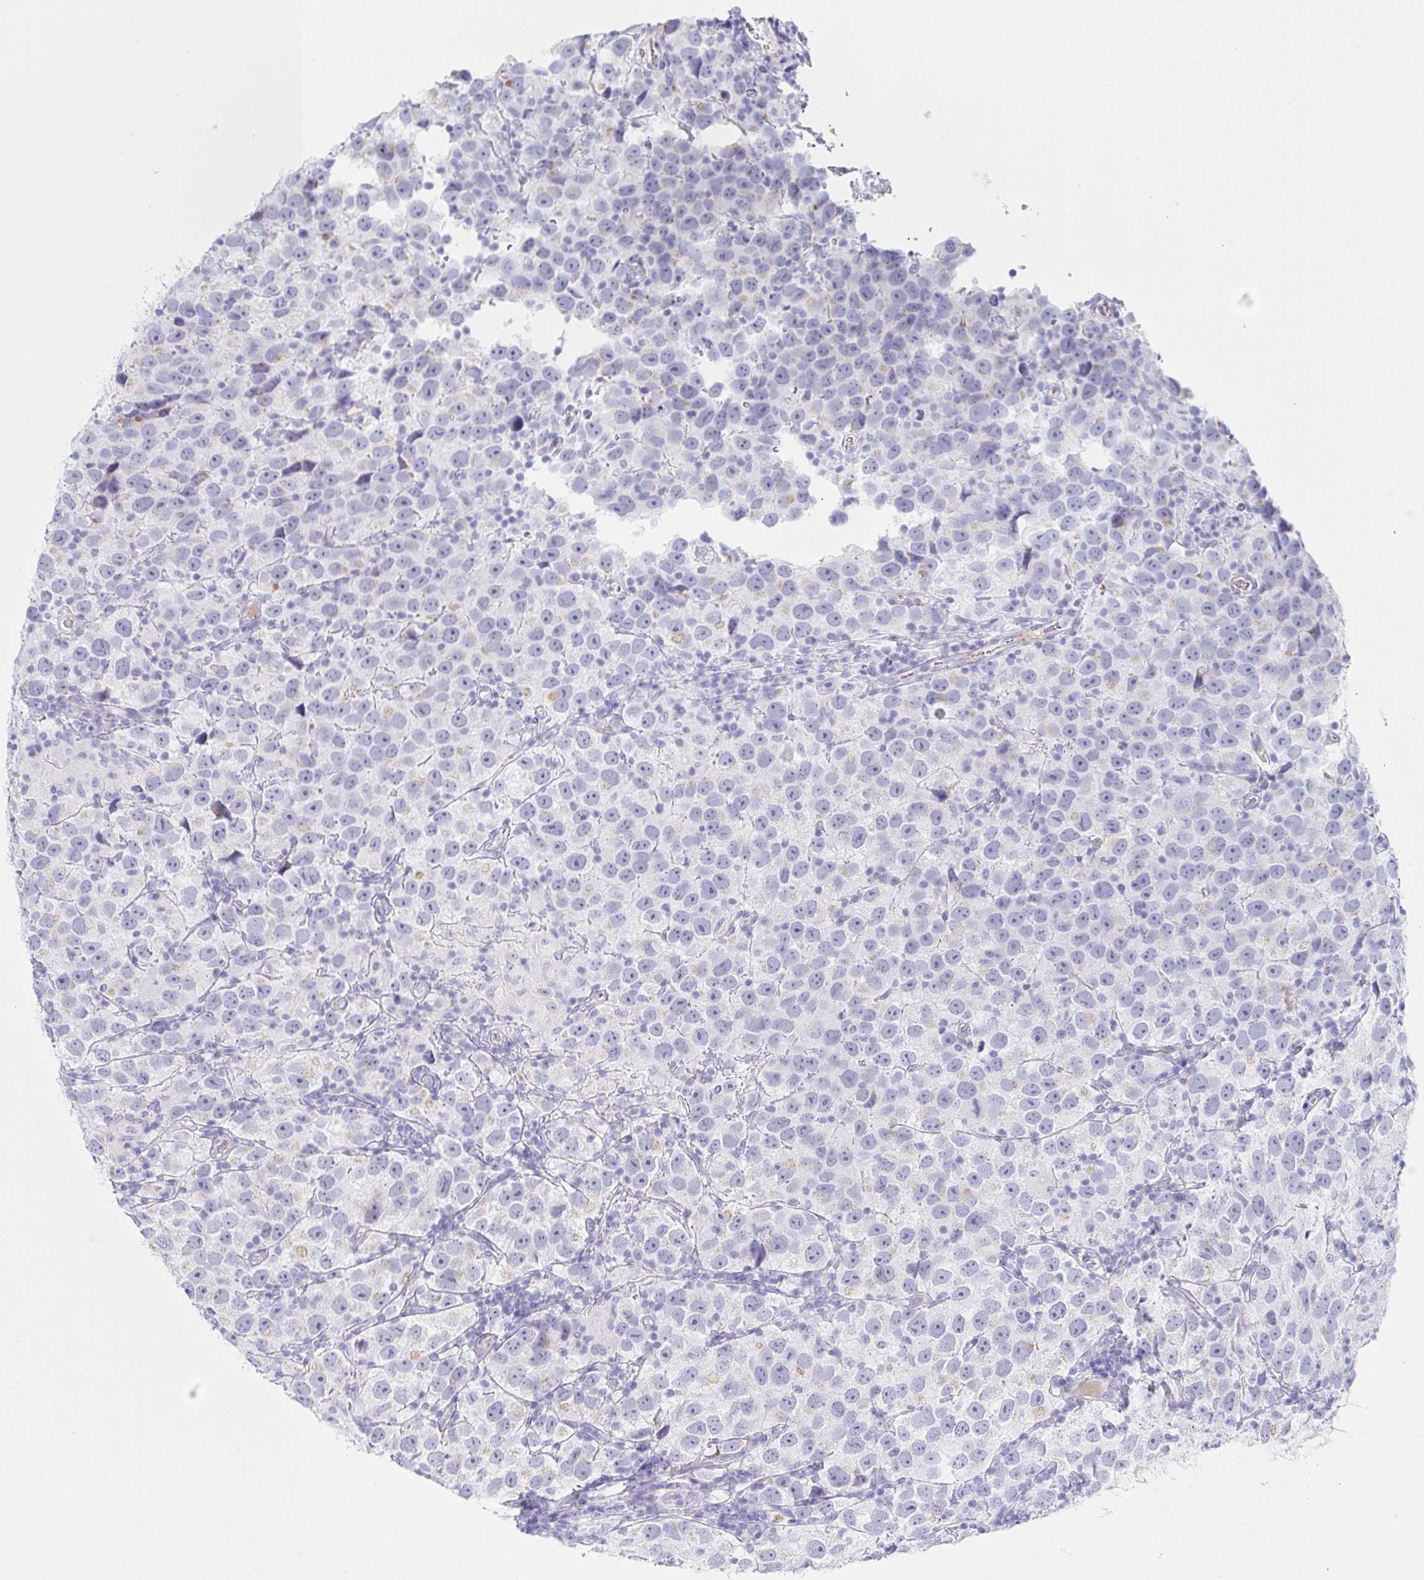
{"staining": {"intensity": "moderate", "quantity": "<25%", "location": "cytoplasmic/membranous"}, "tissue": "testis cancer", "cell_type": "Tumor cells", "image_type": "cancer", "snomed": [{"axis": "morphology", "description": "Seminoma, NOS"}, {"axis": "topography", "description": "Testis"}], "caption": "An image showing moderate cytoplasmic/membranous expression in approximately <25% of tumor cells in testis seminoma, as visualized by brown immunohistochemical staining.", "gene": "LDLRAD1", "patient": {"sex": "male", "age": 26}}